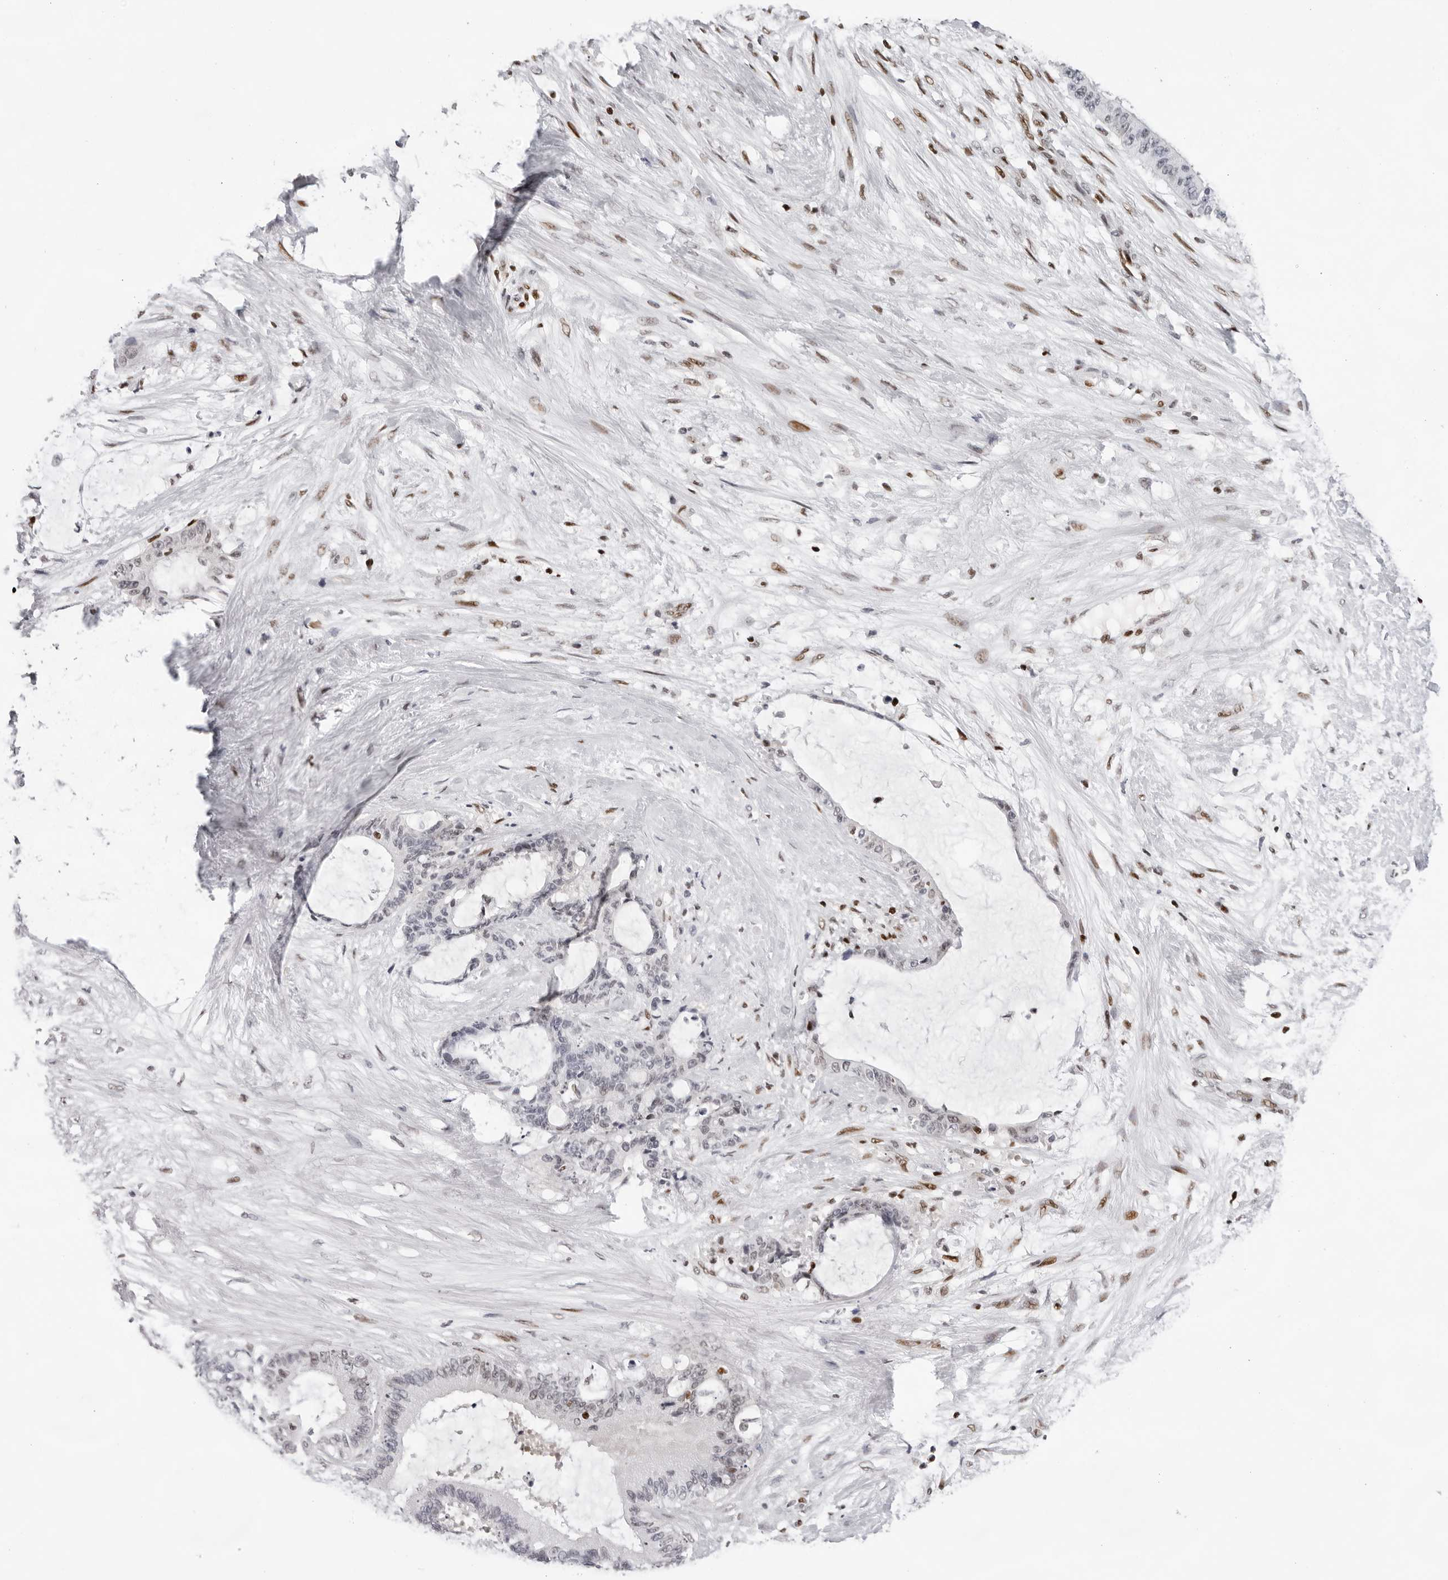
{"staining": {"intensity": "negative", "quantity": "none", "location": "none"}, "tissue": "liver cancer", "cell_type": "Tumor cells", "image_type": "cancer", "snomed": [{"axis": "morphology", "description": "Normal tissue, NOS"}, {"axis": "morphology", "description": "Cholangiocarcinoma"}, {"axis": "topography", "description": "Liver"}, {"axis": "topography", "description": "Peripheral nerve tissue"}], "caption": "Immunohistochemistry of liver cancer displays no positivity in tumor cells.", "gene": "OGG1", "patient": {"sex": "female", "age": 73}}